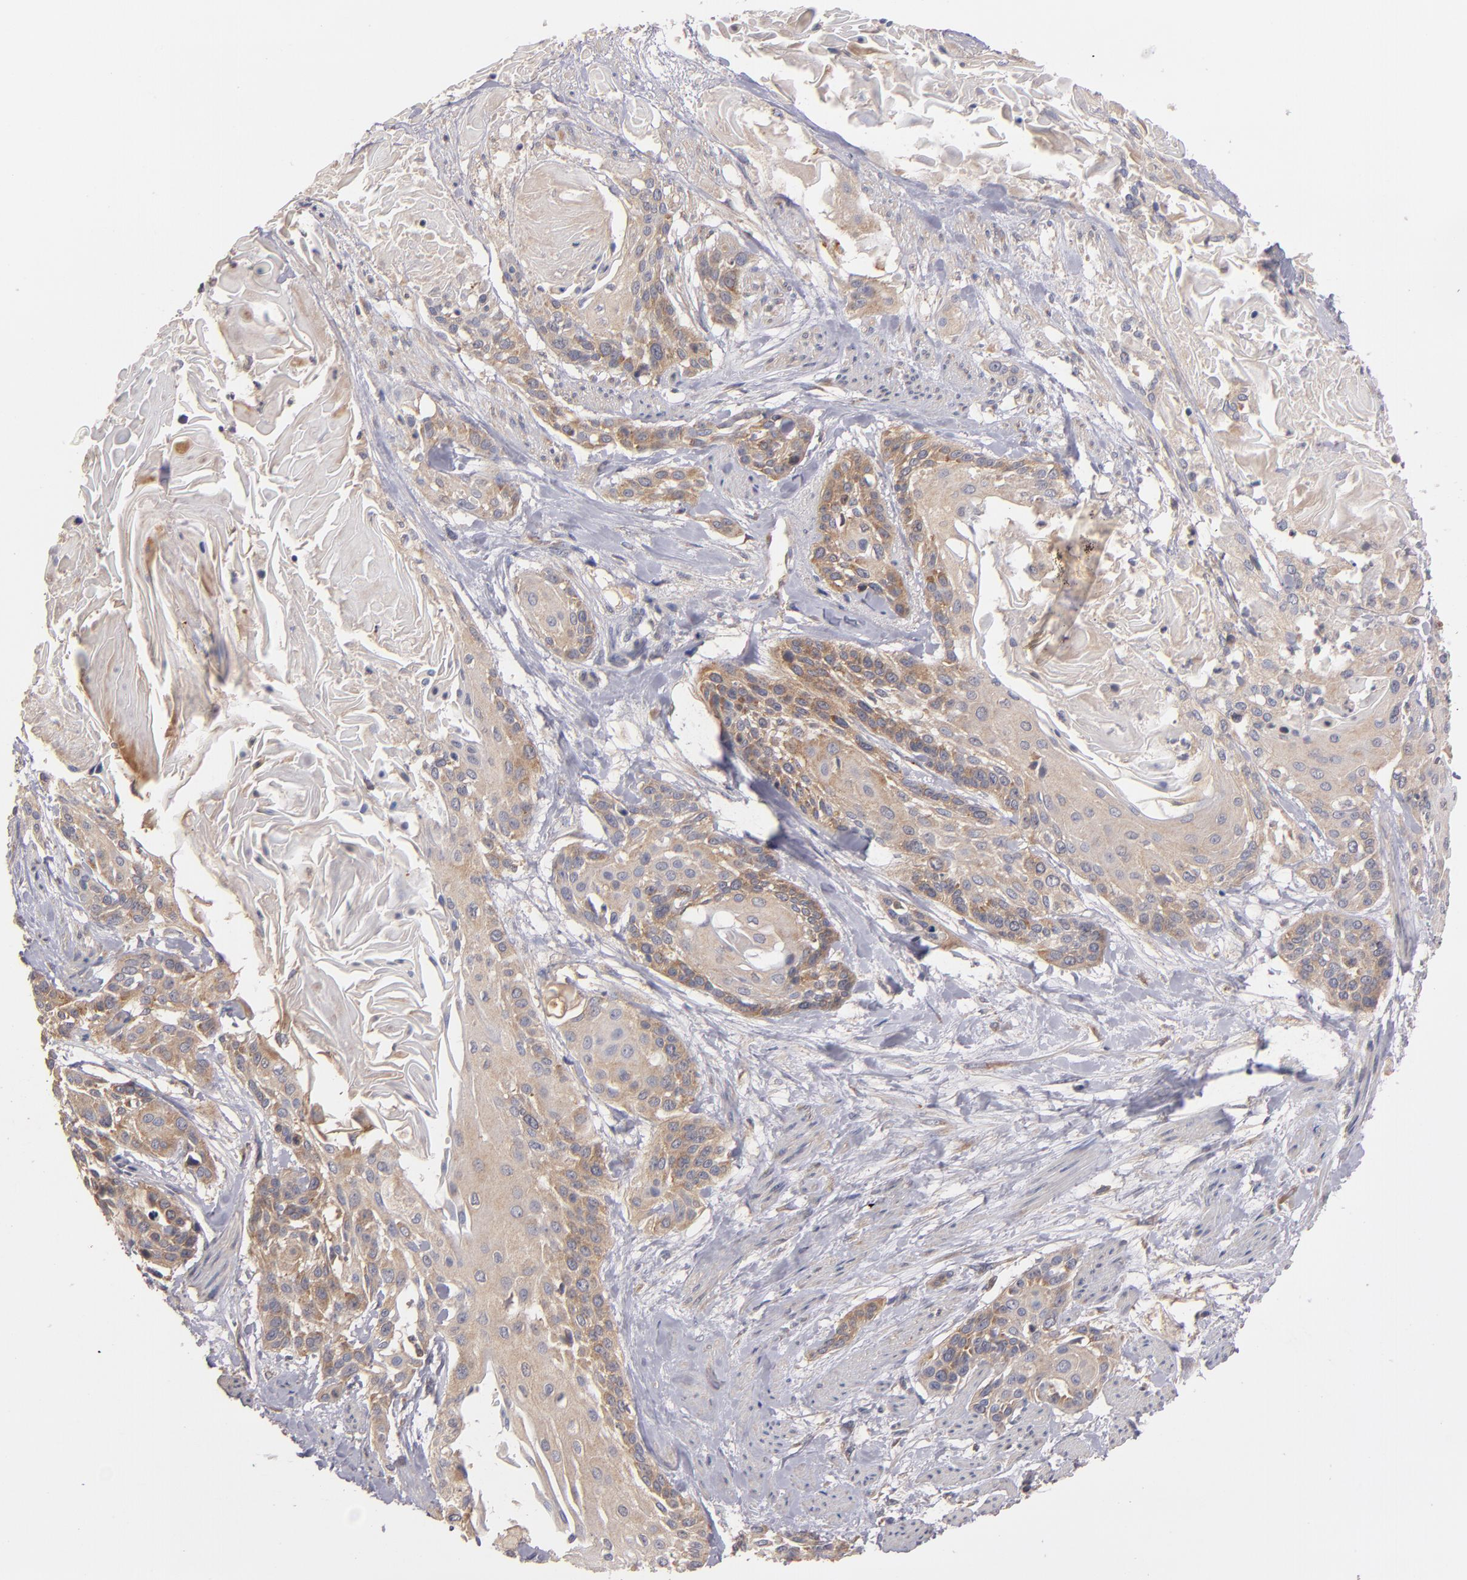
{"staining": {"intensity": "moderate", "quantity": ">75%", "location": "cytoplasmic/membranous"}, "tissue": "cervical cancer", "cell_type": "Tumor cells", "image_type": "cancer", "snomed": [{"axis": "morphology", "description": "Squamous cell carcinoma, NOS"}, {"axis": "topography", "description": "Cervix"}], "caption": "Protein expression analysis of human squamous cell carcinoma (cervical) reveals moderate cytoplasmic/membranous positivity in approximately >75% of tumor cells.", "gene": "UPF3B", "patient": {"sex": "female", "age": 57}}